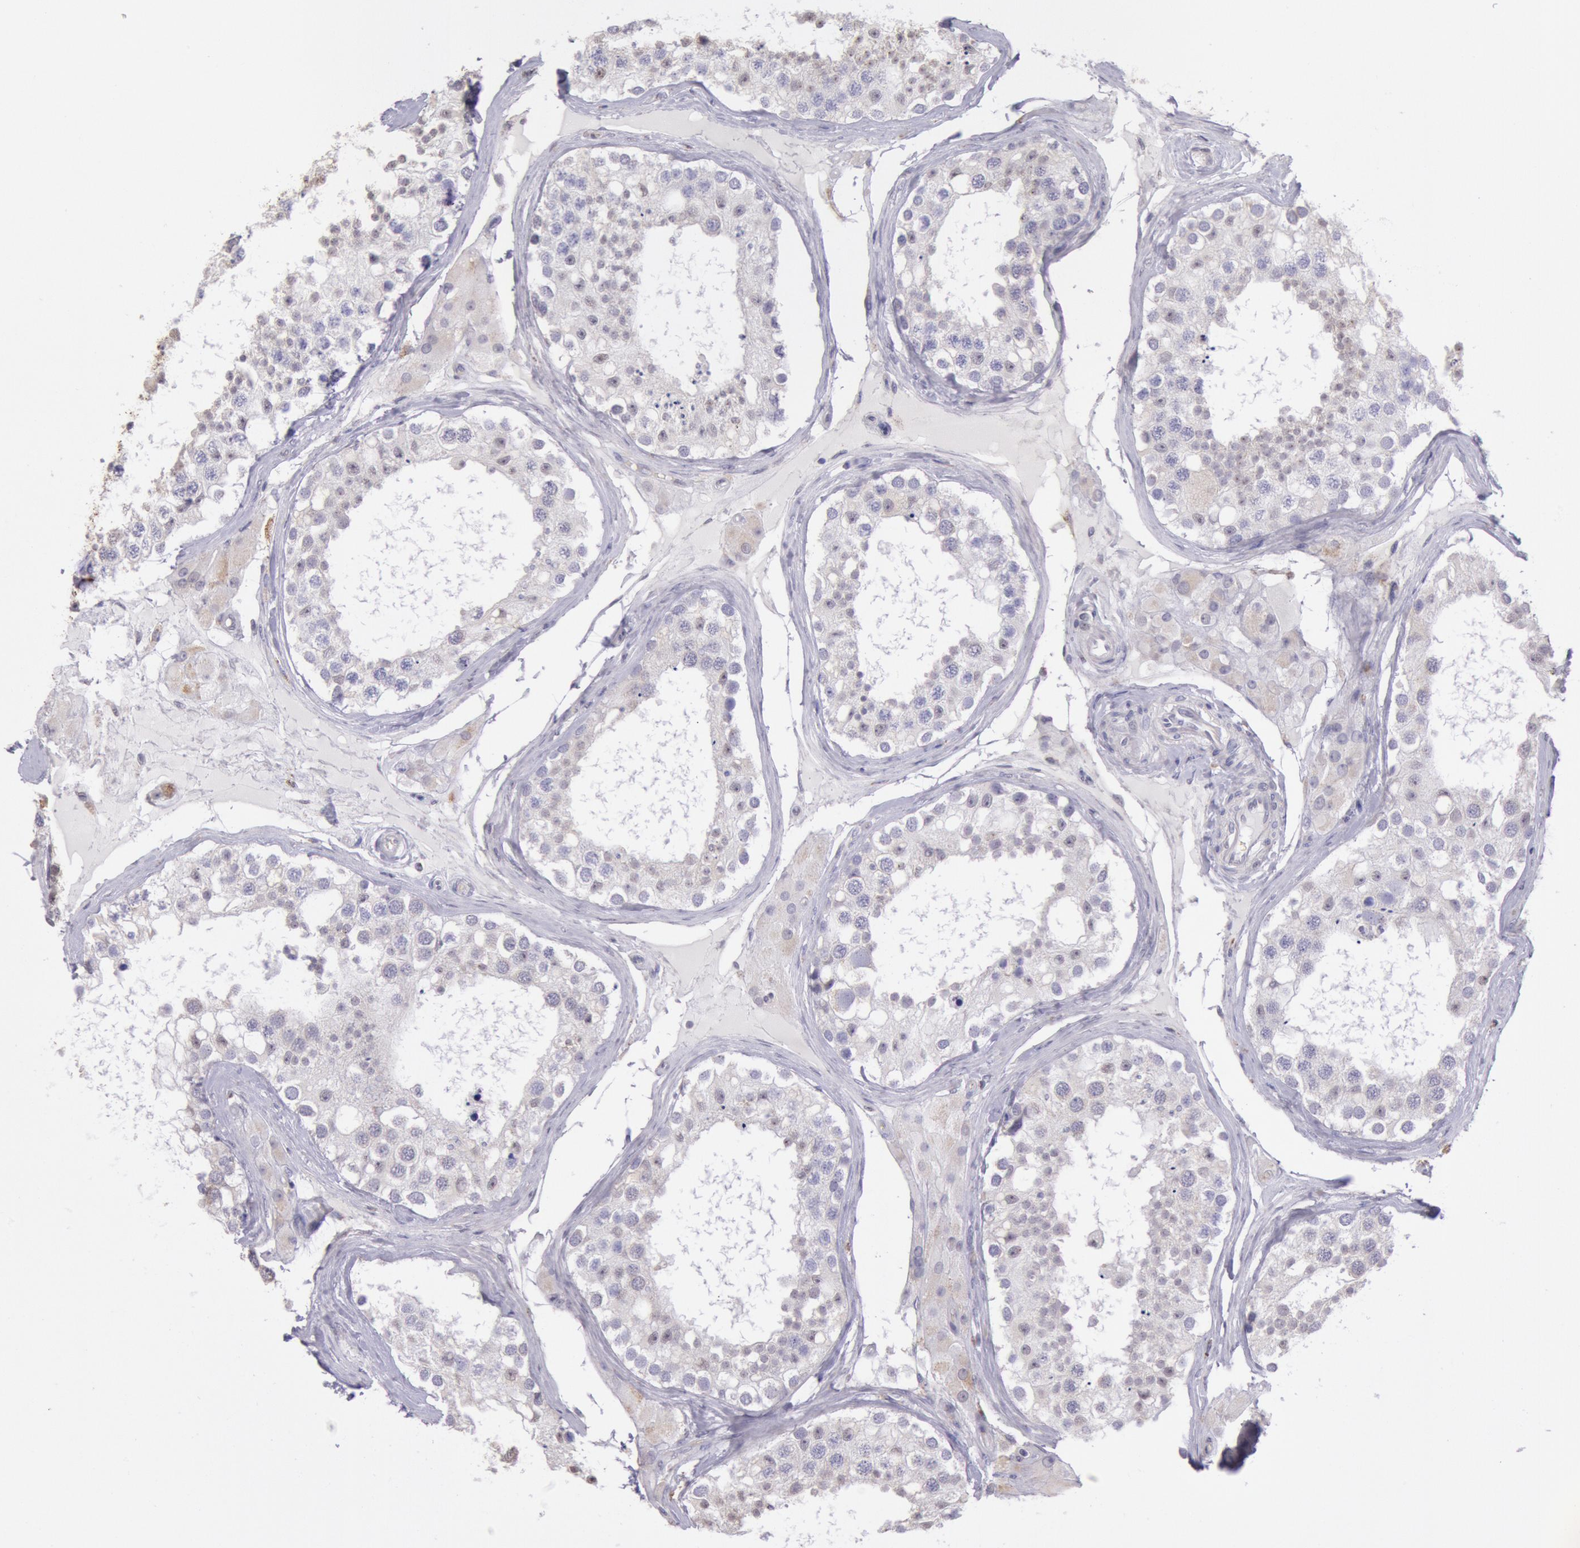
{"staining": {"intensity": "negative", "quantity": "none", "location": "none"}, "tissue": "testis", "cell_type": "Cells in seminiferous ducts", "image_type": "normal", "snomed": [{"axis": "morphology", "description": "Normal tissue, NOS"}, {"axis": "topography", "description": "Testis"}], "caption": "There is no significant staining in cells in seminiferous ducts of testis. (DAB (3,3'-diaminobenzidine) immunohistochemistry visualized using brightfield microscopy, high magnification).", "gene": "FRMD6", "patient": {"sex": "male", "age": 68}}